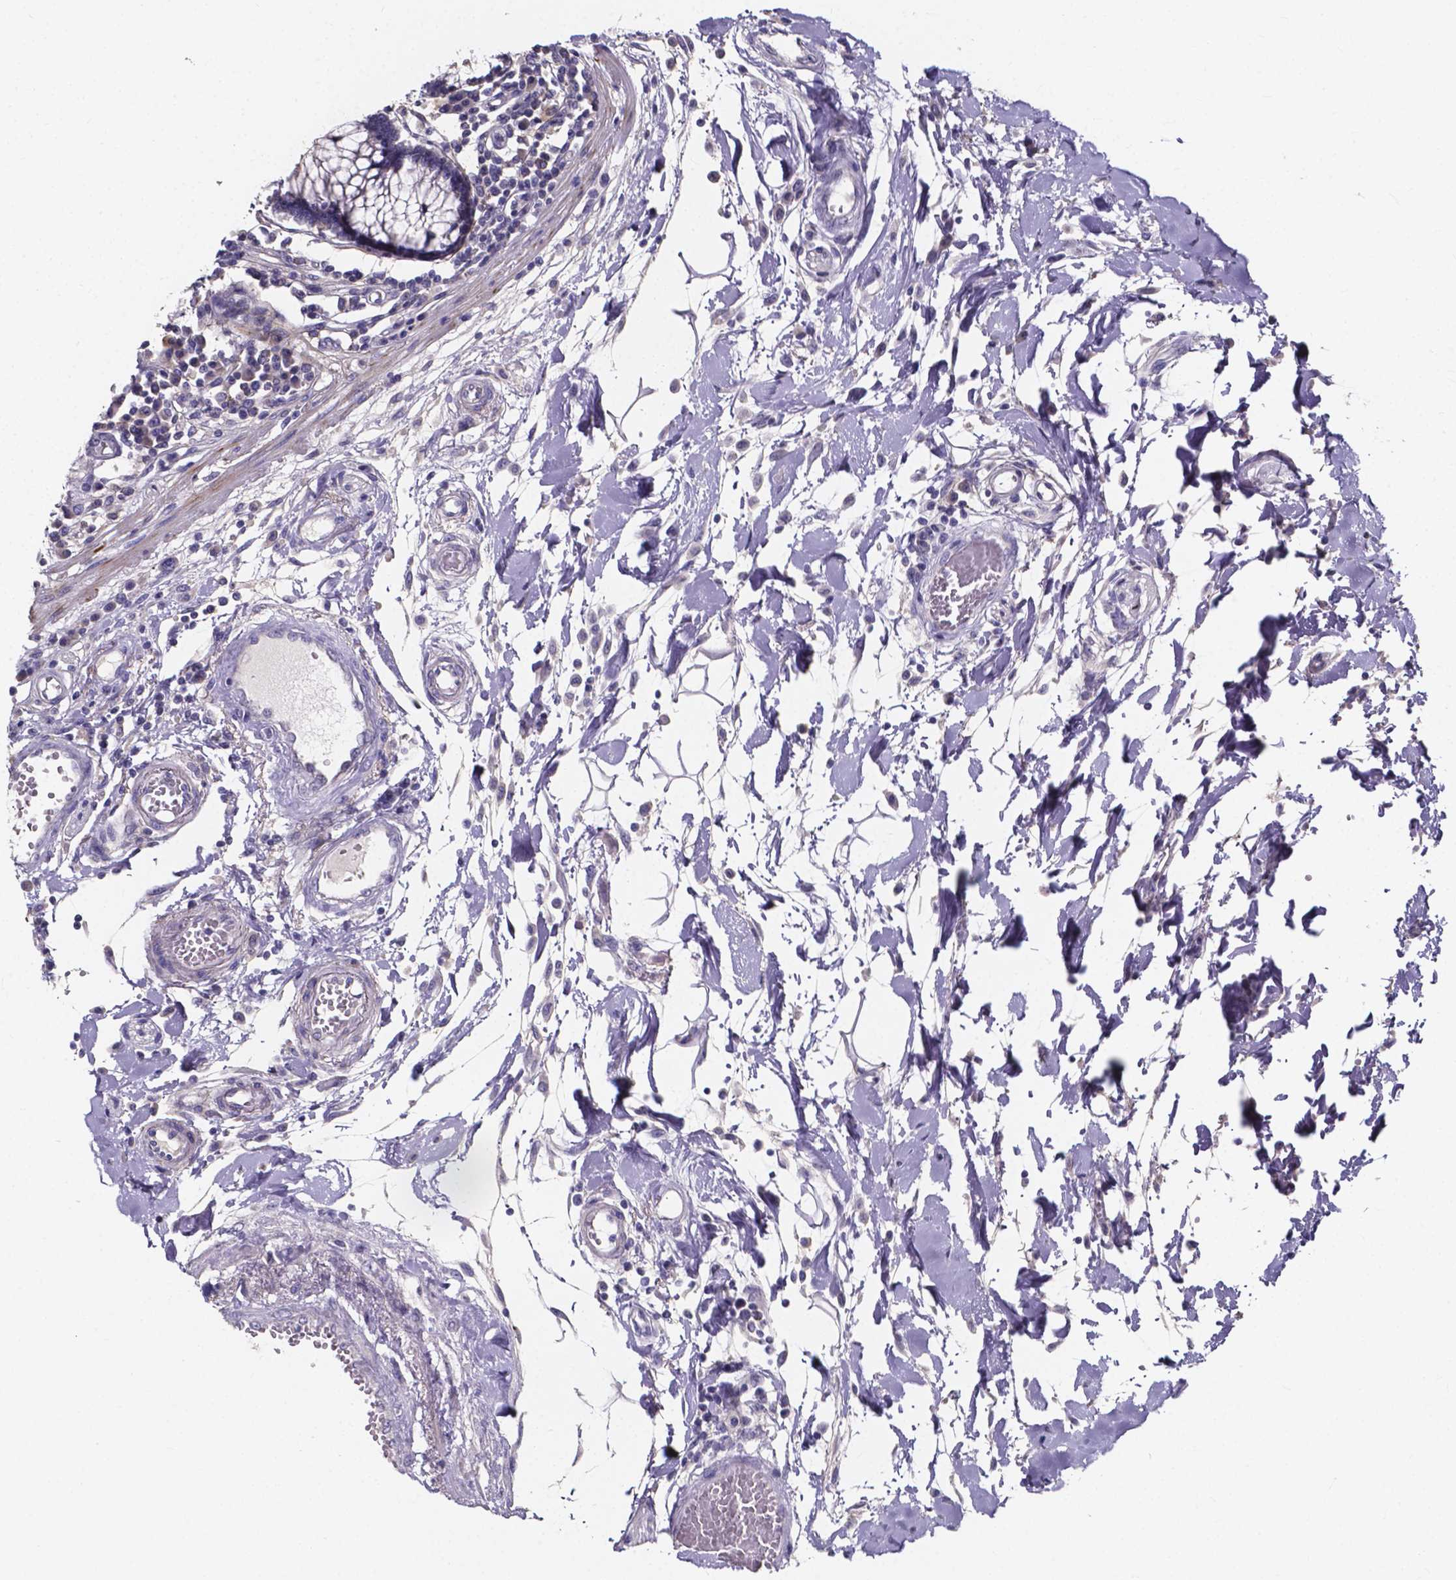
{"staining": {"intensity": "negative", "quantity": "none", "location": "none"}, "tissue": "colon", "cell_type": "Endothelial cells", "image_type": "normal", "snomed": [{"axis": "morphology", "description": "Normal tissue, NOS"}, {"axis": "morphology", "description": "Adenocarcinoma, NOS"}, {"axis": "topography", "description": "Colon"}], "caption": "This is an immunohistochemistry (IHC) photomicrograph of unremarkable colon. There is no expression in endothelial cells.", "gene": "SPOCD1", "patient": {"sex": "male", "age": 83}}